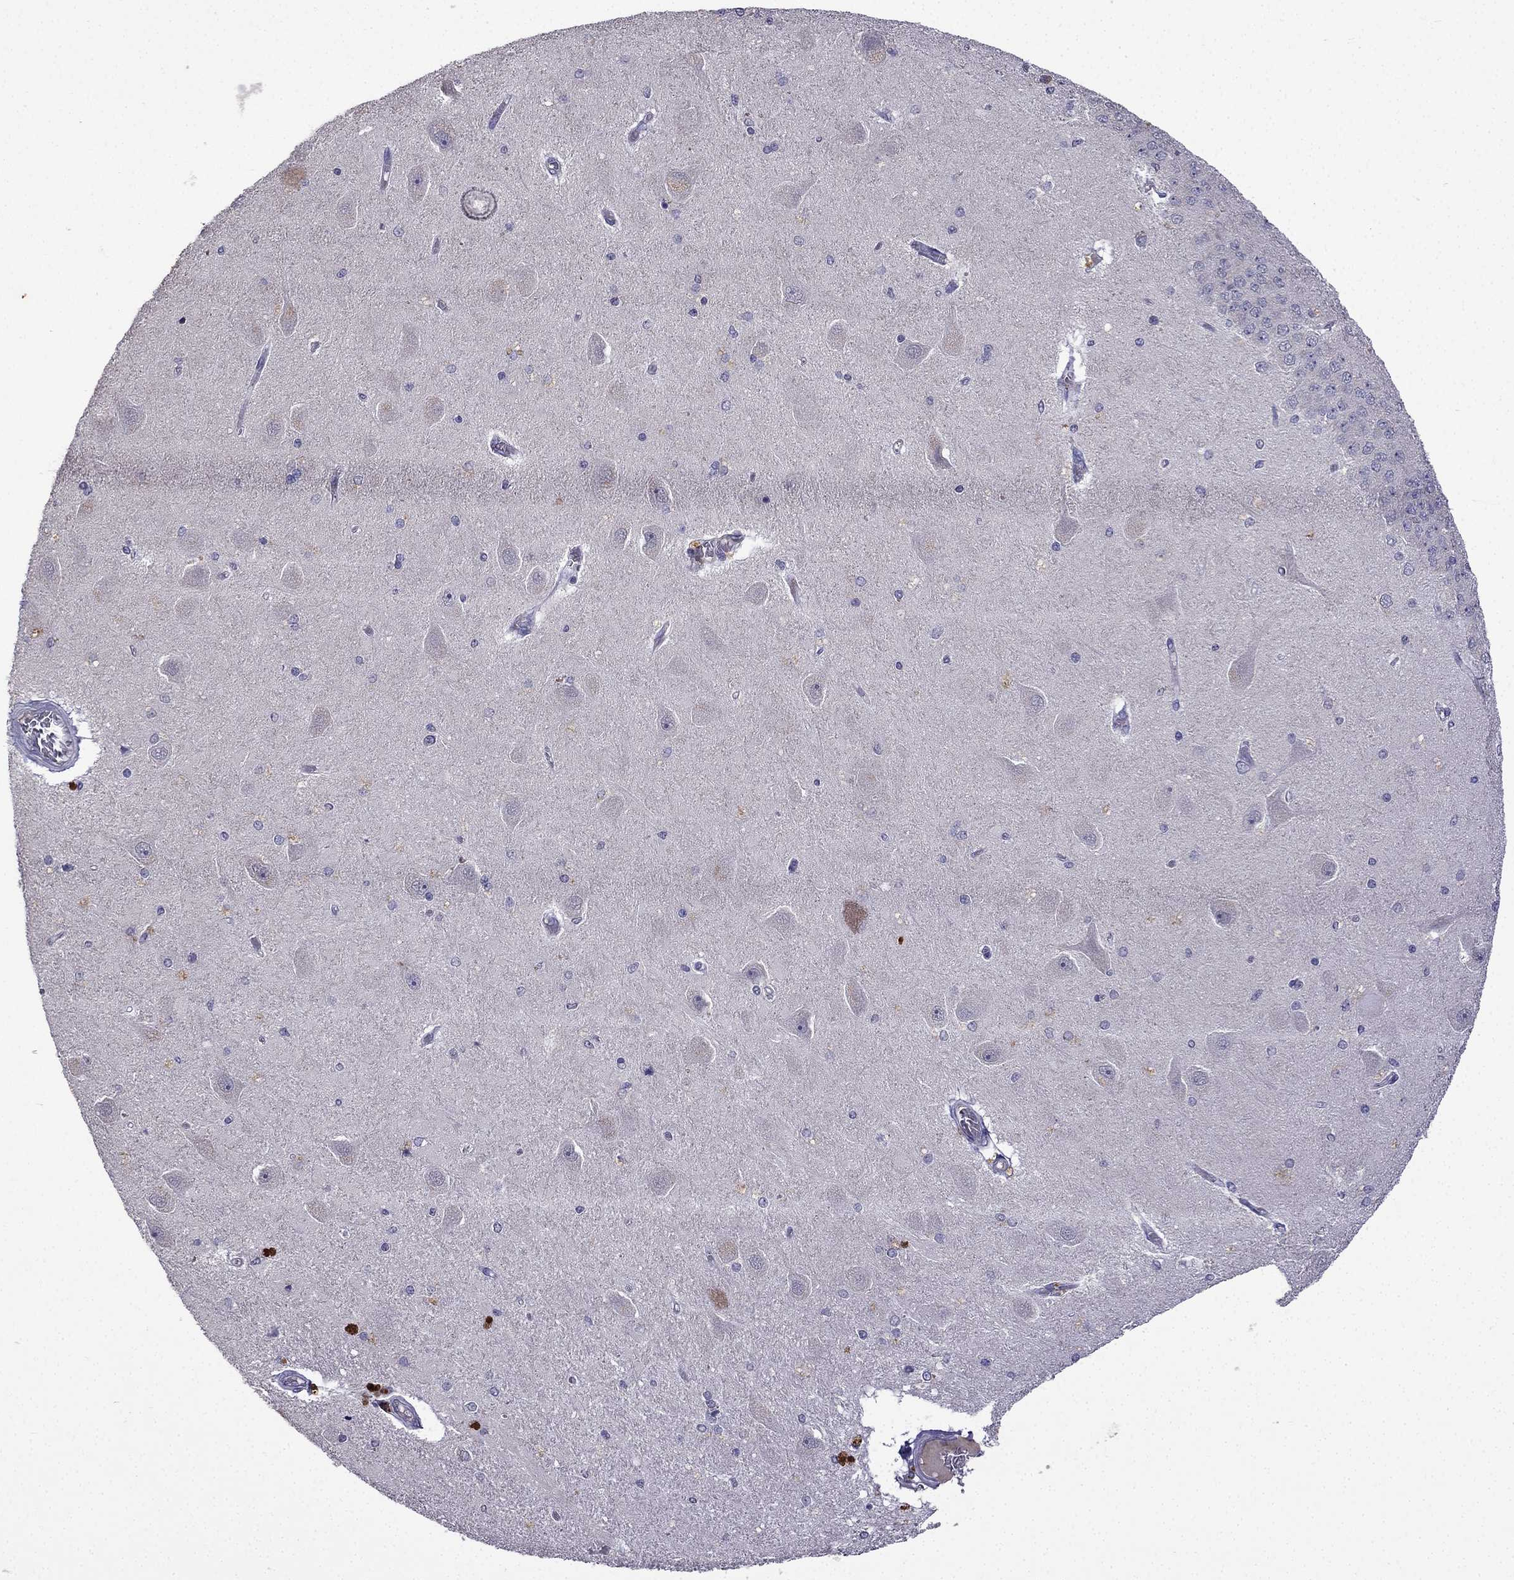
{"staining": {"intensity": "negative", "quantity": "none", "location": "none"}, "tissue": "hippocampus", "cell_type": "Glial cells", "image_type": "normal", "snomed": [{"axis": "morphology", "description": "Normal tissue, NOS"}, {"axis": "topography", "description": "Hippocampus"}], "caption": "Immunohistochemistry image of benign hippocampus: human hippocampus stained with DAB (3,3'-diaminobenzidine) reveals no significant protein staining in glial cells. (DAB (3,3'-diaminobenzidine) IHC, high magnification).", "gene": "UHRF1", "patient": {"sex": "female", "age": 54}}